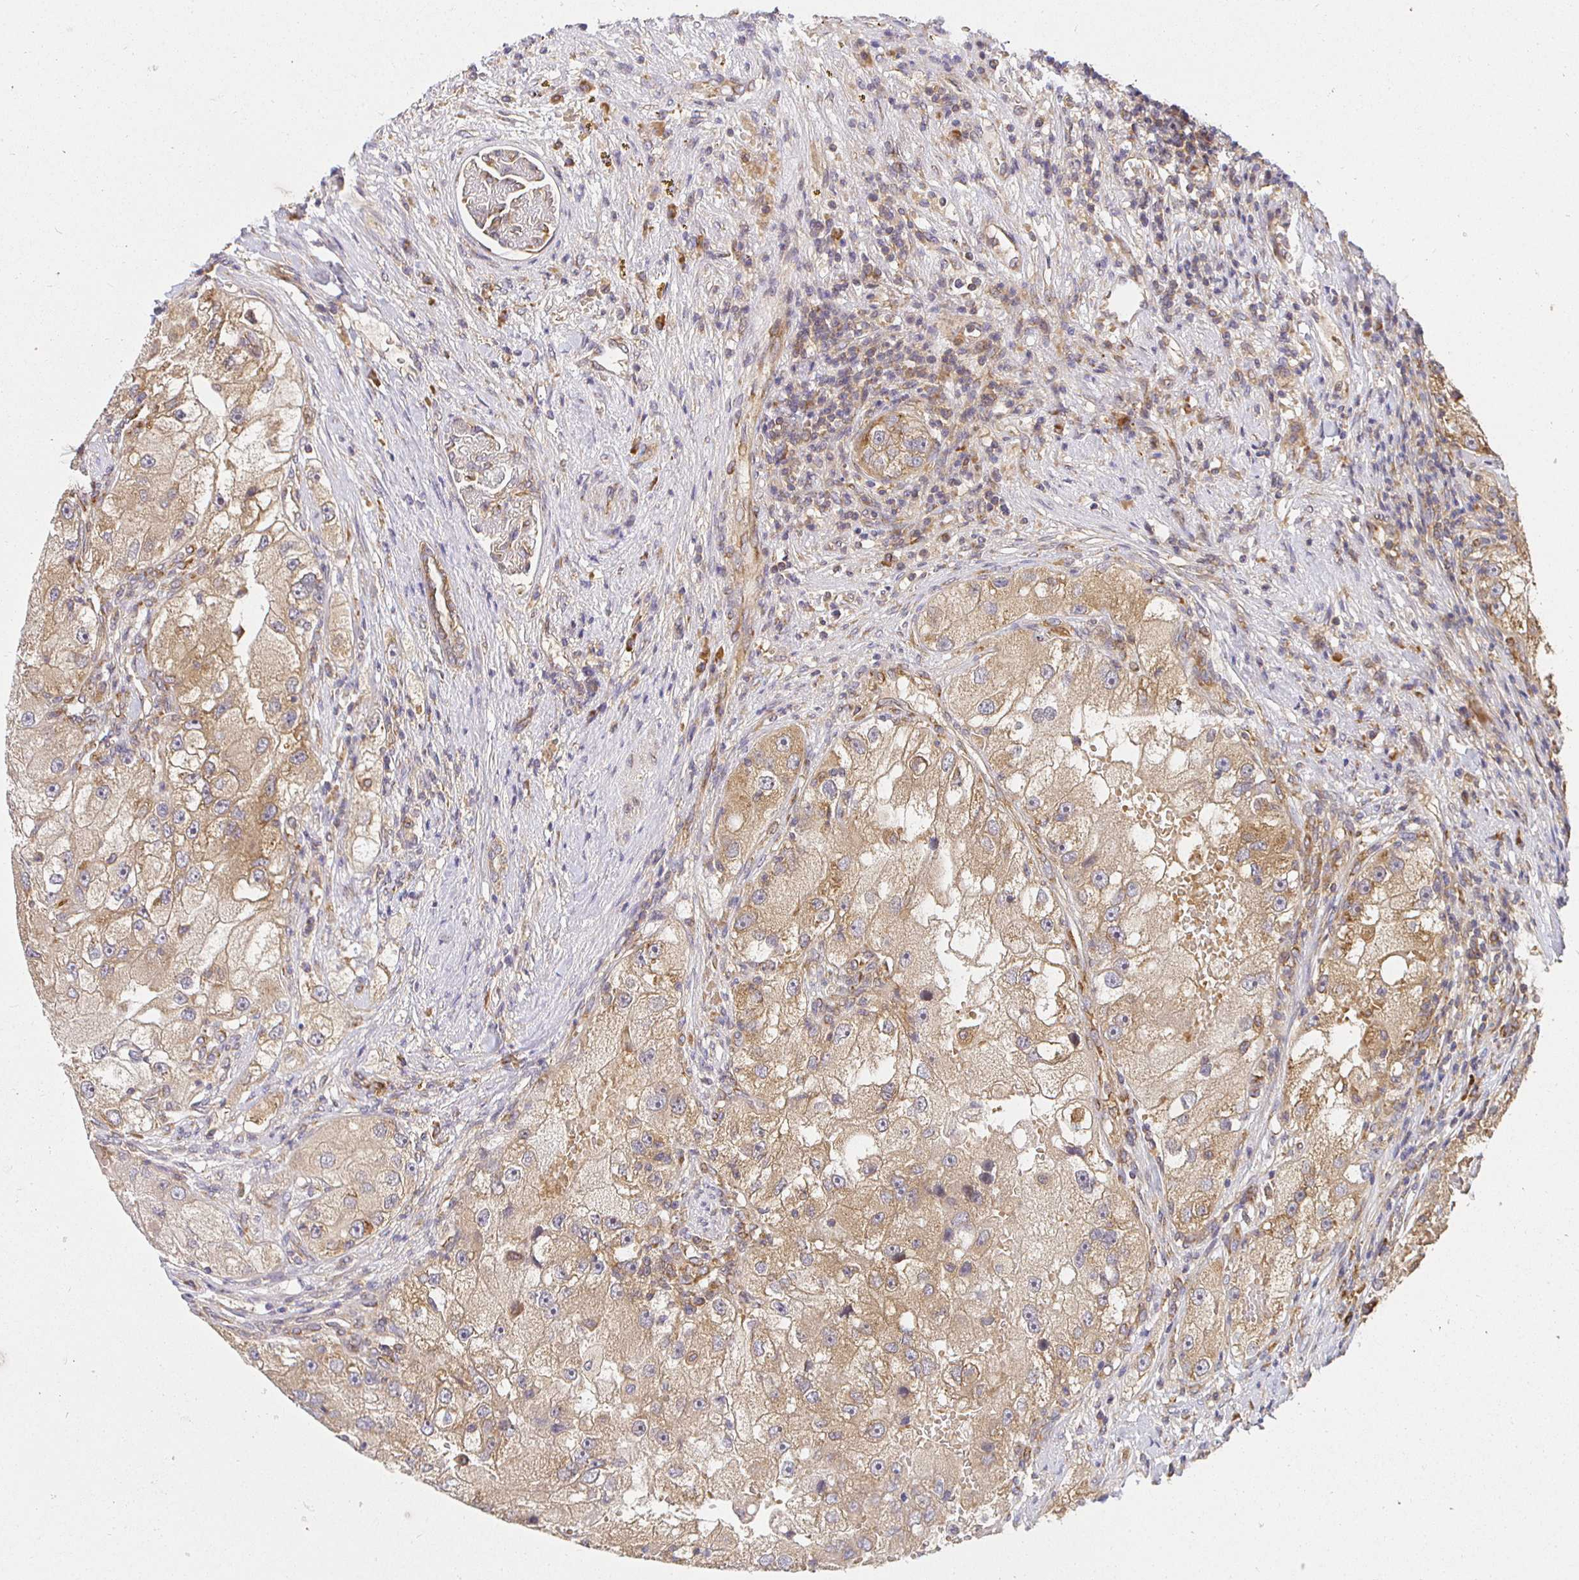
{"staining": {"intensity": "moderate", "quantity": ">75%", "location": "cytoplasmic/membranous"}, "tissue": "renal cancer", "cell_type": "Tumor cells", "image_type": "cancer", "snomed": [{"axis": "morphology", "description": "Adenocarcinoma, NOS"}, {"axis": "topography", "description": "Kidney"}], "caption": "This is an image of immunohistochemistry staining of renal cancer (adenocarcinoma), which shows moderate expression in the cytoplasmic/membranous of tumor cells.", "gene": "IRAK1", "patient": {"sex": "male", "age": 63}}